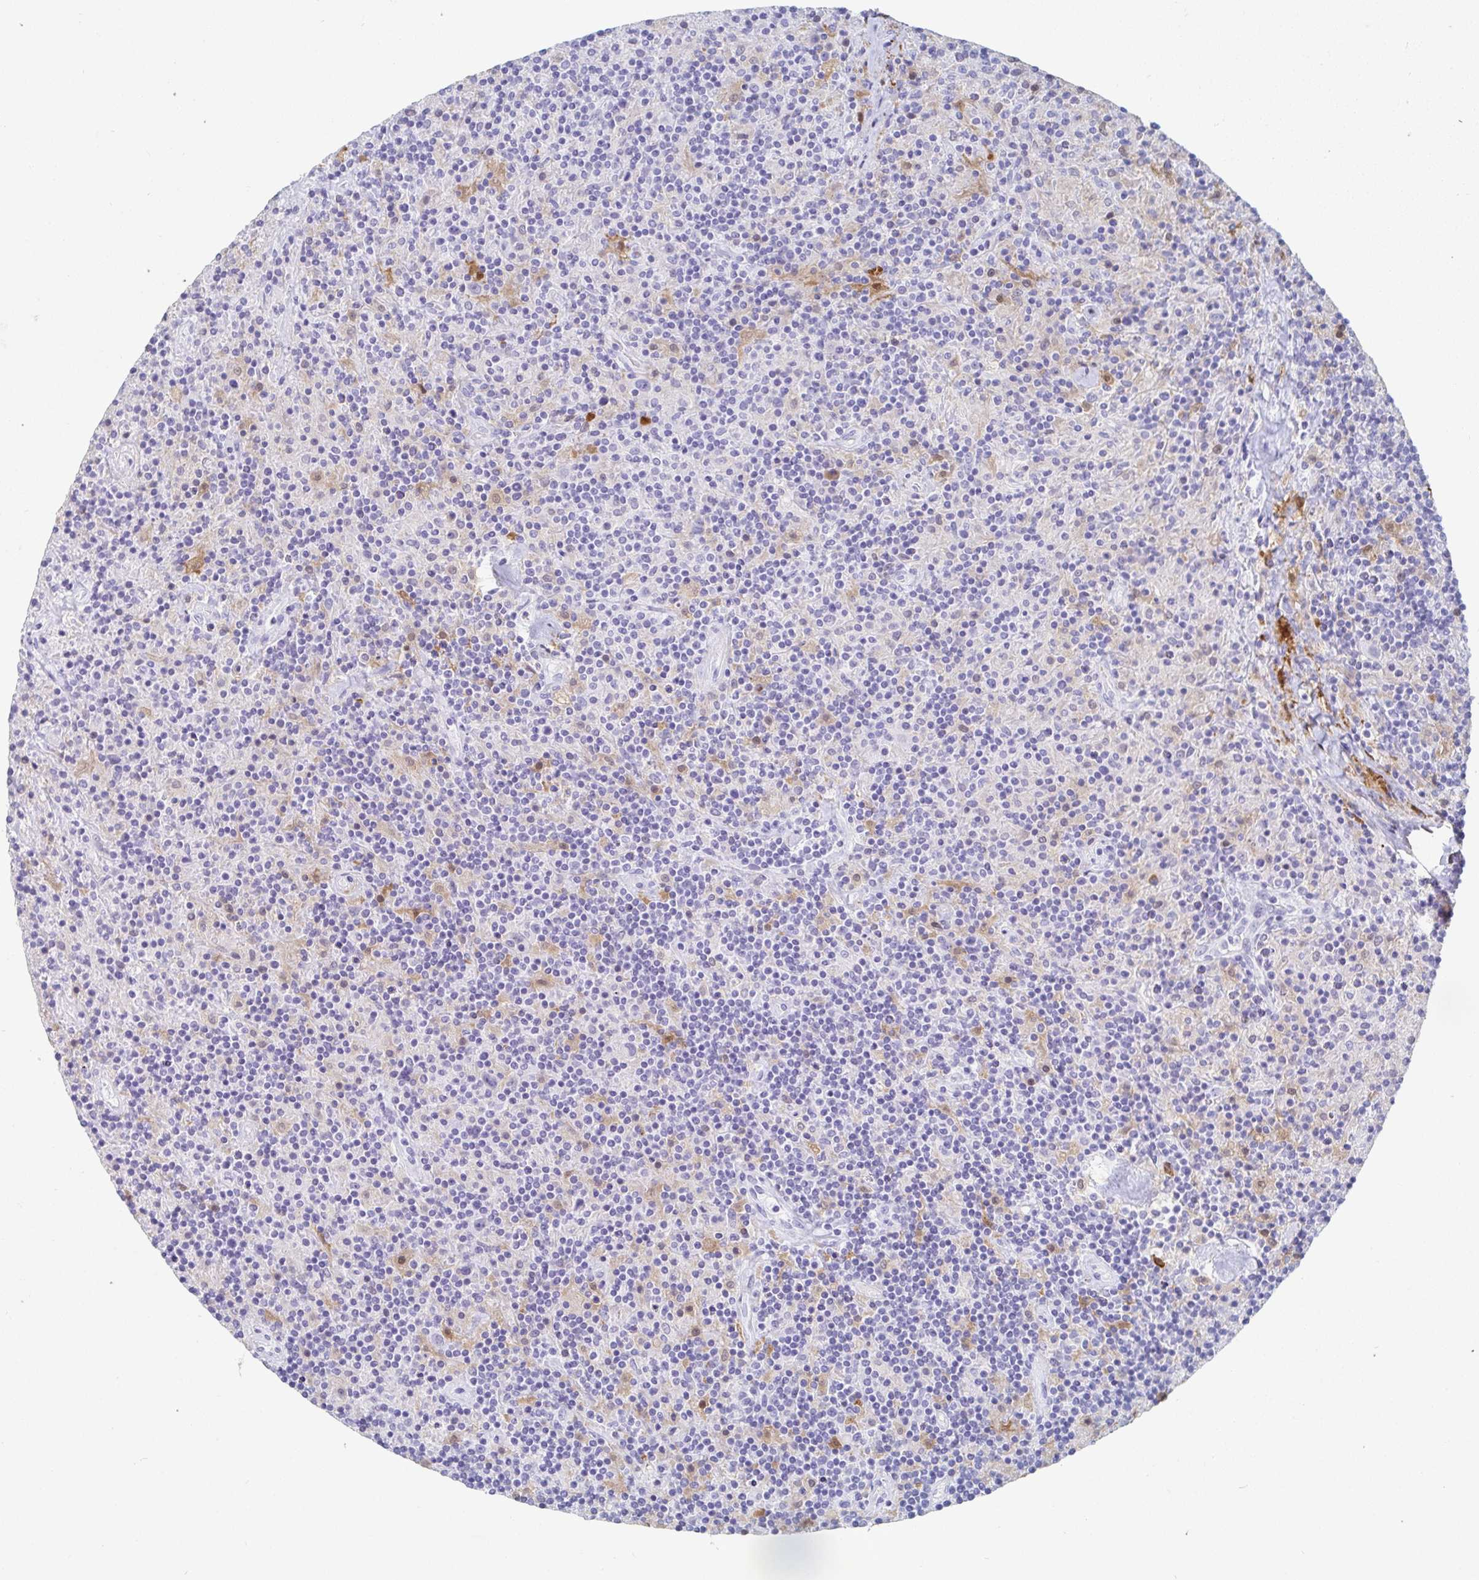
{"staining": {"intensity": "negative", "quantity": "none", "location": "none"}, "tissue": "lymphoma", "cell_type": "Tumor cells", "image_type": "cancer", "snomed": [{"axis": "morphology", "description": "Hodgkin's disease, NOS"}, {"axis": "topography", "description": "Lymph node"}], "caption": "There is no significant expression in tumor cells of Hodgkin's disease. Brightfield microscopy of immunohistochemistry stained with DAB (3,3'-diaminobenzidine) (brown) and hematoxylin (blue), captured at high magnification.", "gene": "OR2A4", "patient": {"sex": "male", "age": 70}}